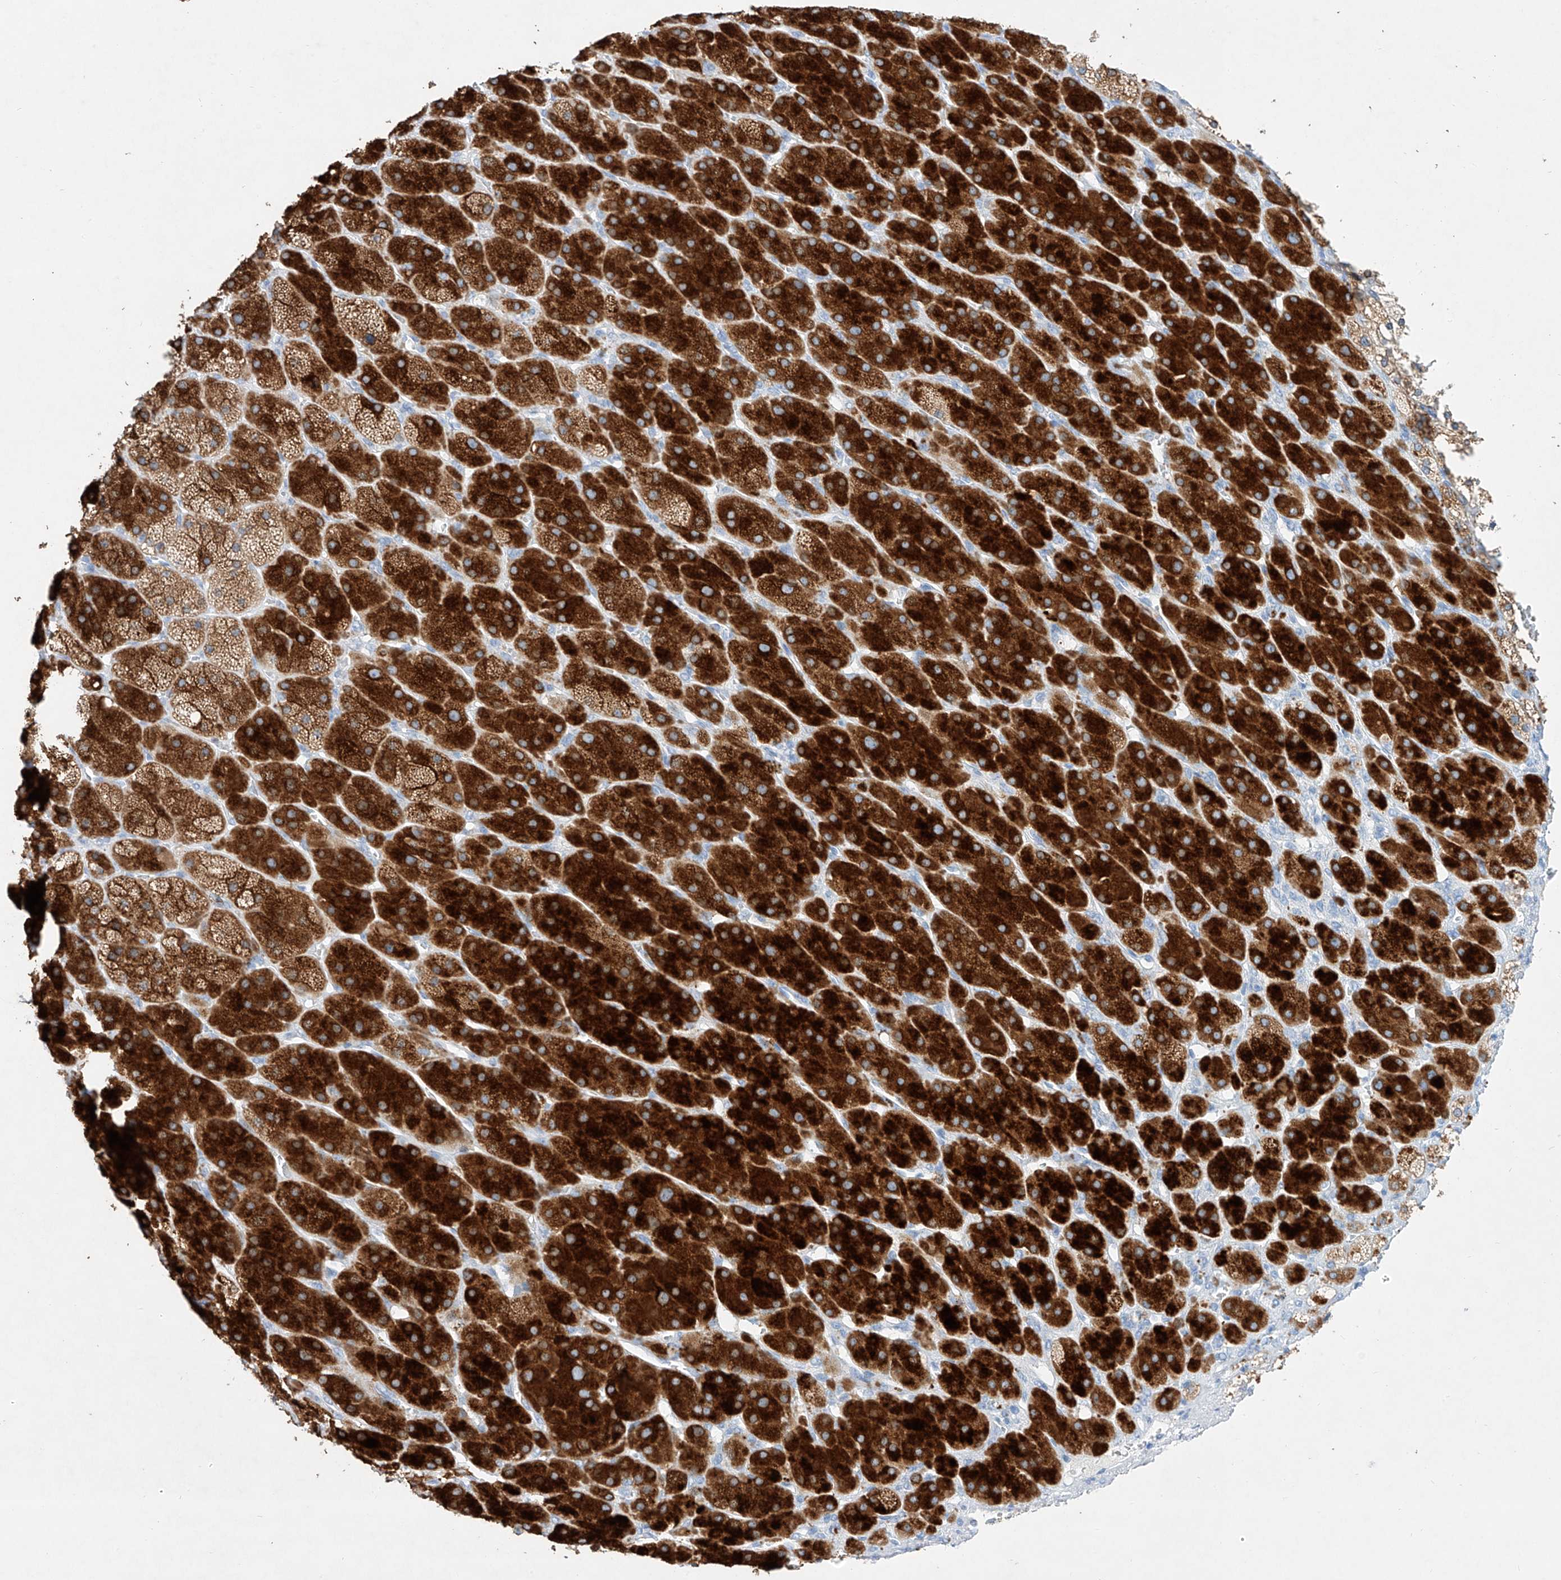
{"staining": {"intensity": "strong", "quantity": "25%-75%", "location": "cytoplasmic/membranous"}, "tissue": "adrenal gland", "cell_type": "Glandular cells", "image_type": "normal", "snomed": [{"axis": "morphology", "description": "Normal tissue, NOS"}, {"axis": "topography", "description": "Adrenal gland"}], "caption": "Adrenal gland stained with DAB IHC exhibits high levels of strong cytoplasmic/membranous positivity in about 25%-75% of glandular cells.", "gene": "TM7SF2", "patient": {"sex": "male", "age": 61}}